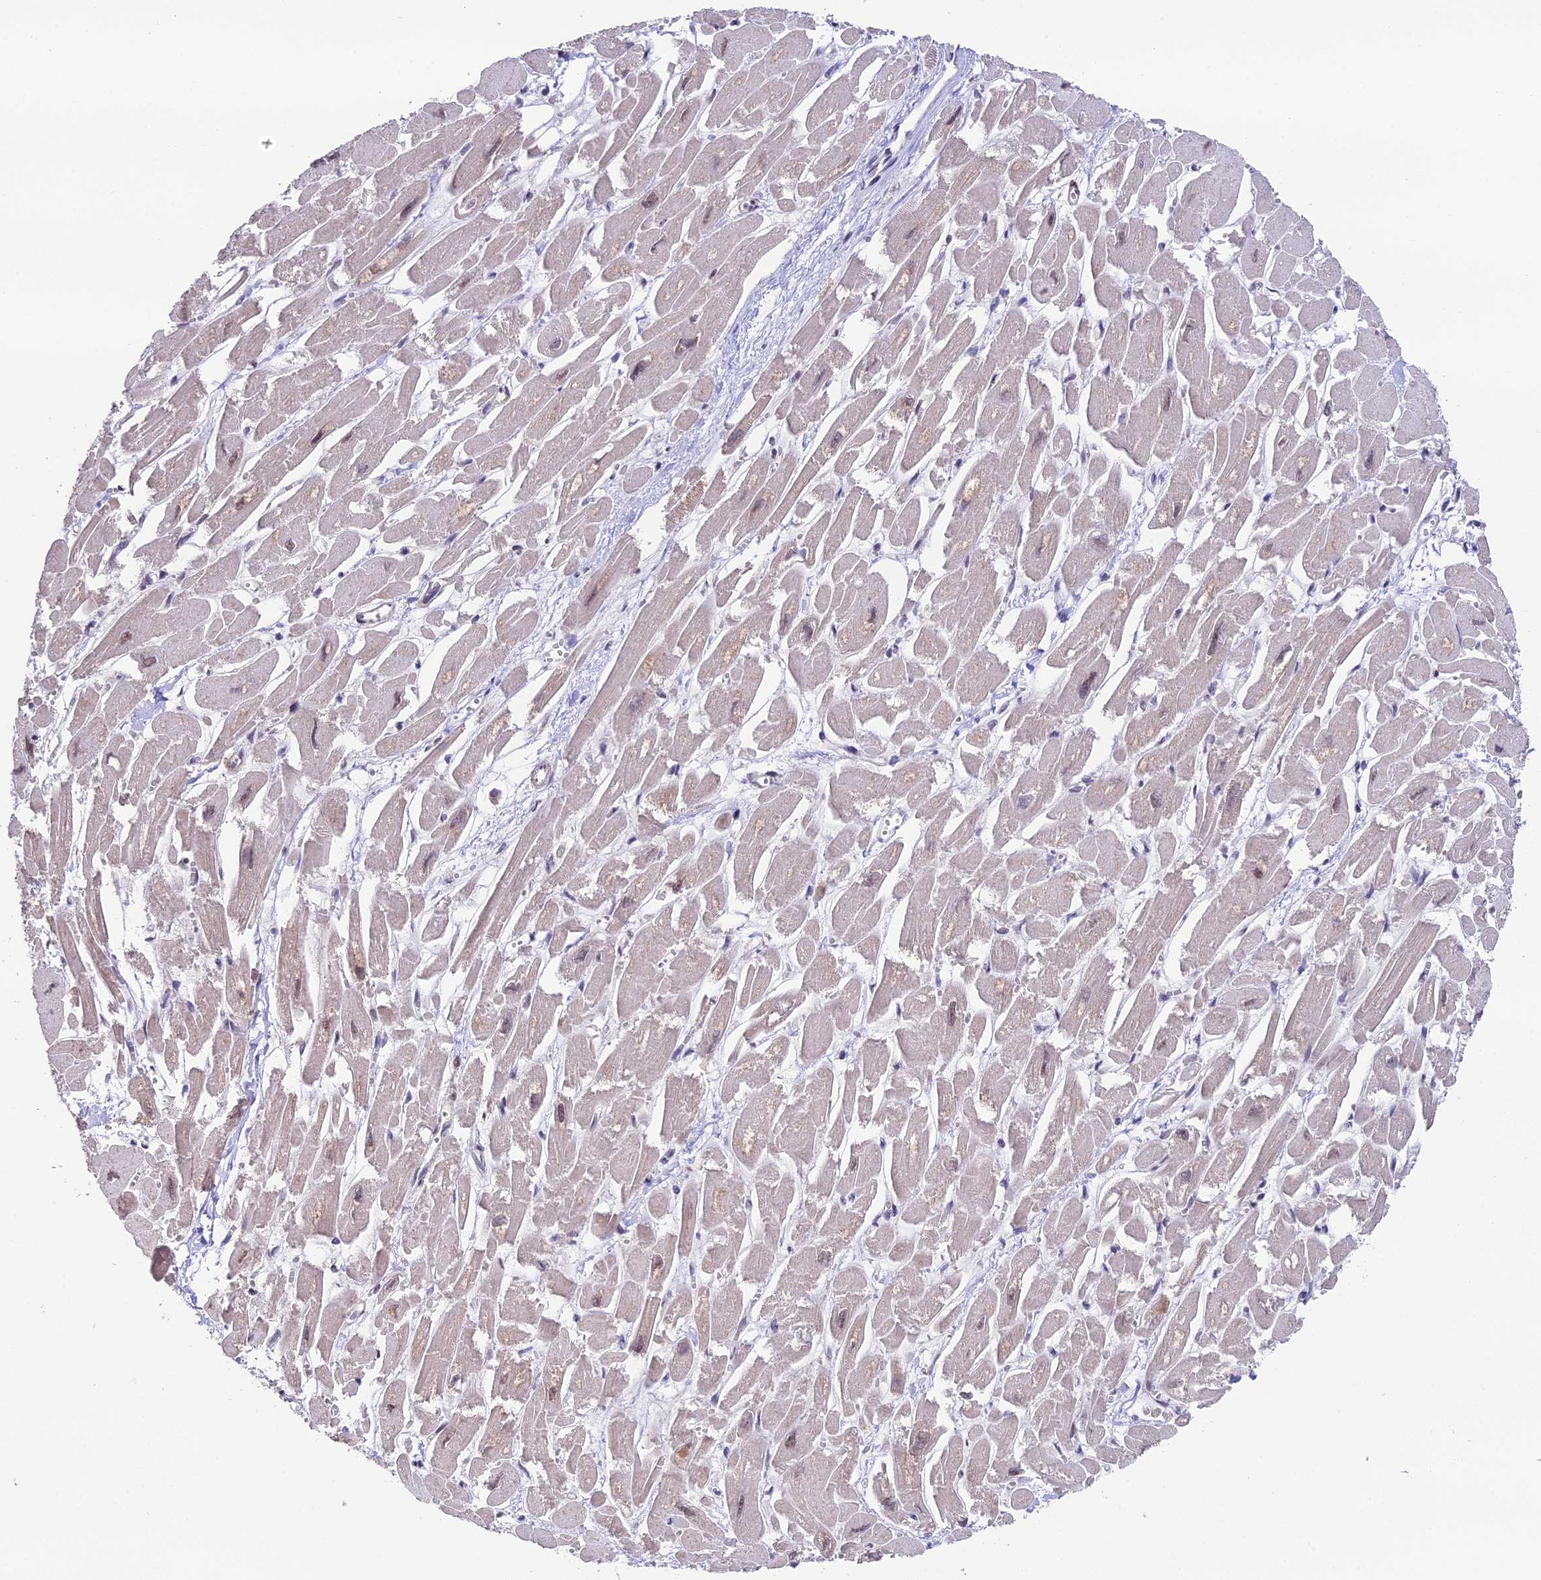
{"staining": {"intensity": "negative", "quantity": "none", "location": "none"}, "tissue": "heart muscle", "cell_type": "Cardiomyocytes", "image_type": "normal", "snomed": [{"axis": "morphology", "description": "Normal tissue, NOS"}, {"axis": "topography", "description": "Heart"}], "caption": "High magnification brightfield microscopy of unremarkable heart muscle stained with DAB (3,3'-diaminobenzidine) (brown) and counterstained with hematoxylin (blue): cardiomyocytes show no significant staining.", "gene": "THOC7", "patient": {"sex": "male", "age": 54}}